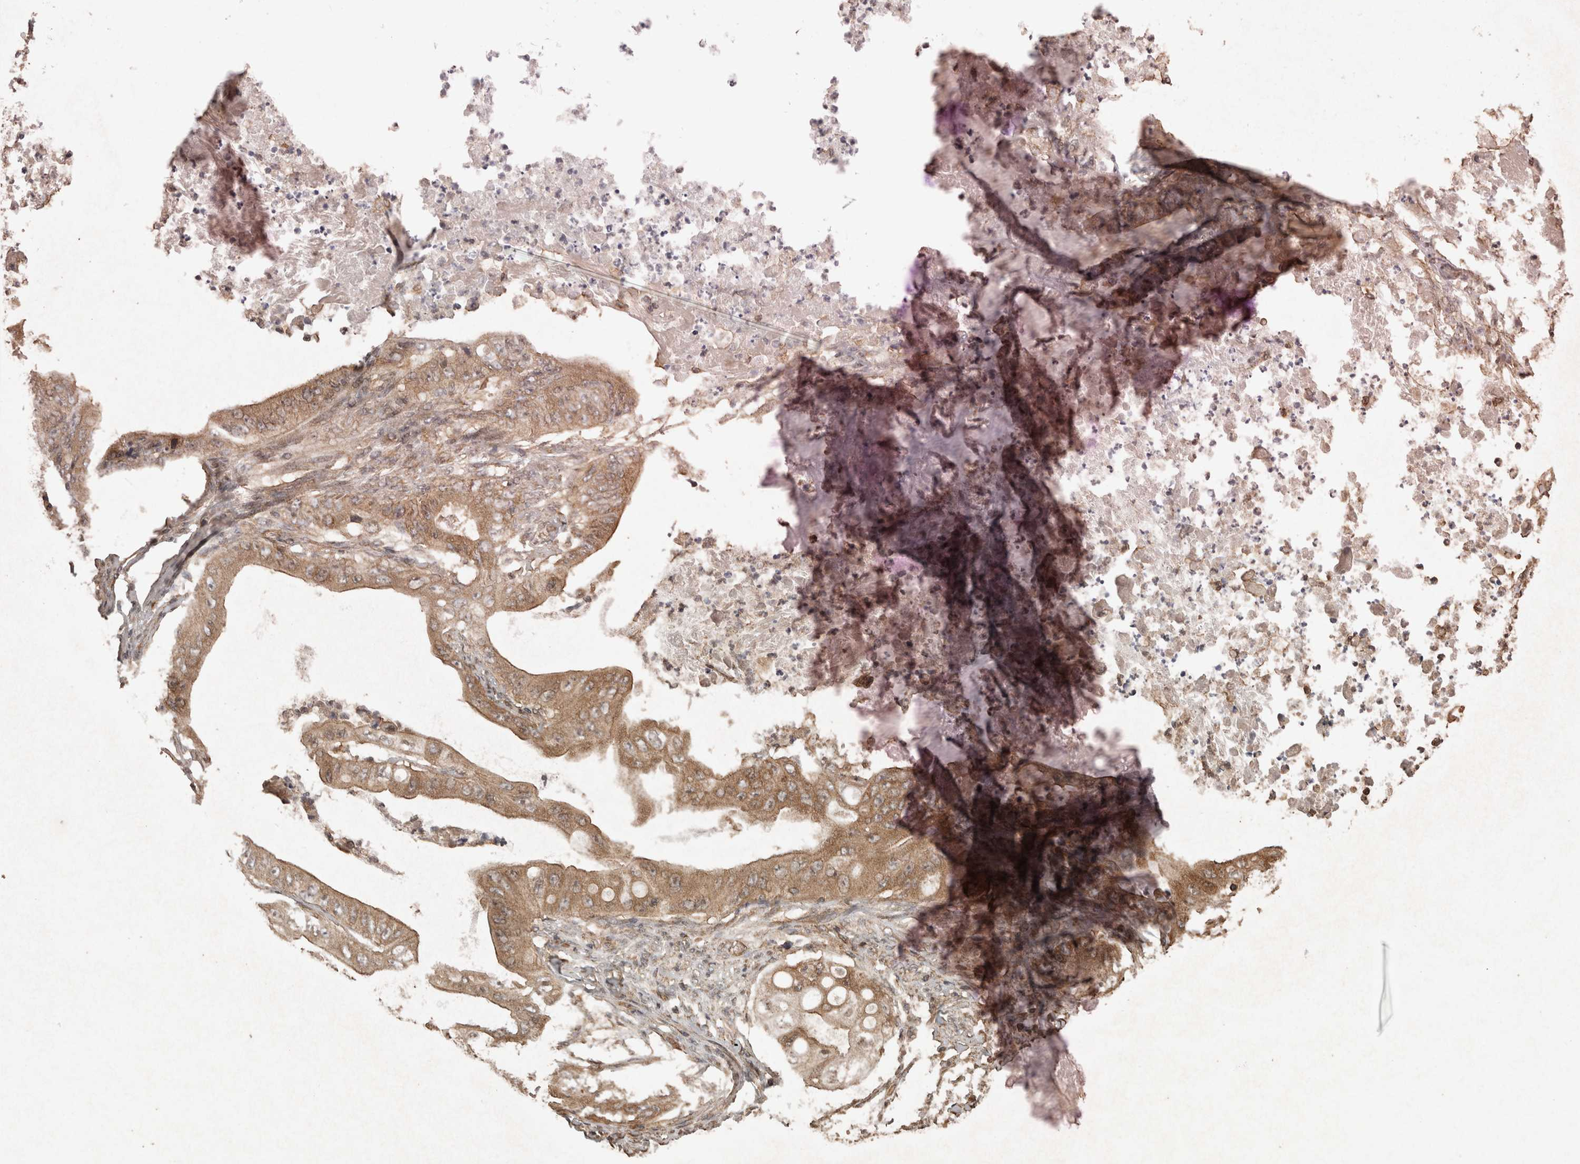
{"staining": {"intensity": "moderate", "quantity": ">75%", "location": "cytoplasmic/membranous"}, "tissue": "stomach cancer", "cell_type": "Tumor cells", "image_type": "cancer", "snomed": [{"axis": "morphology", "description": "Adenocarcinoma, NOS"}, {"axis": "topography", "description": "Stomach"}], "caption": "There is medium levels of moderate cytoplasmic/membranous expression in tumor cells of stomach adenocarcinoma, as demonstrated by immunohistochemical staining (brown color).", "gene": "PINK1", "patient": {"sex": "female", "age": 73}}